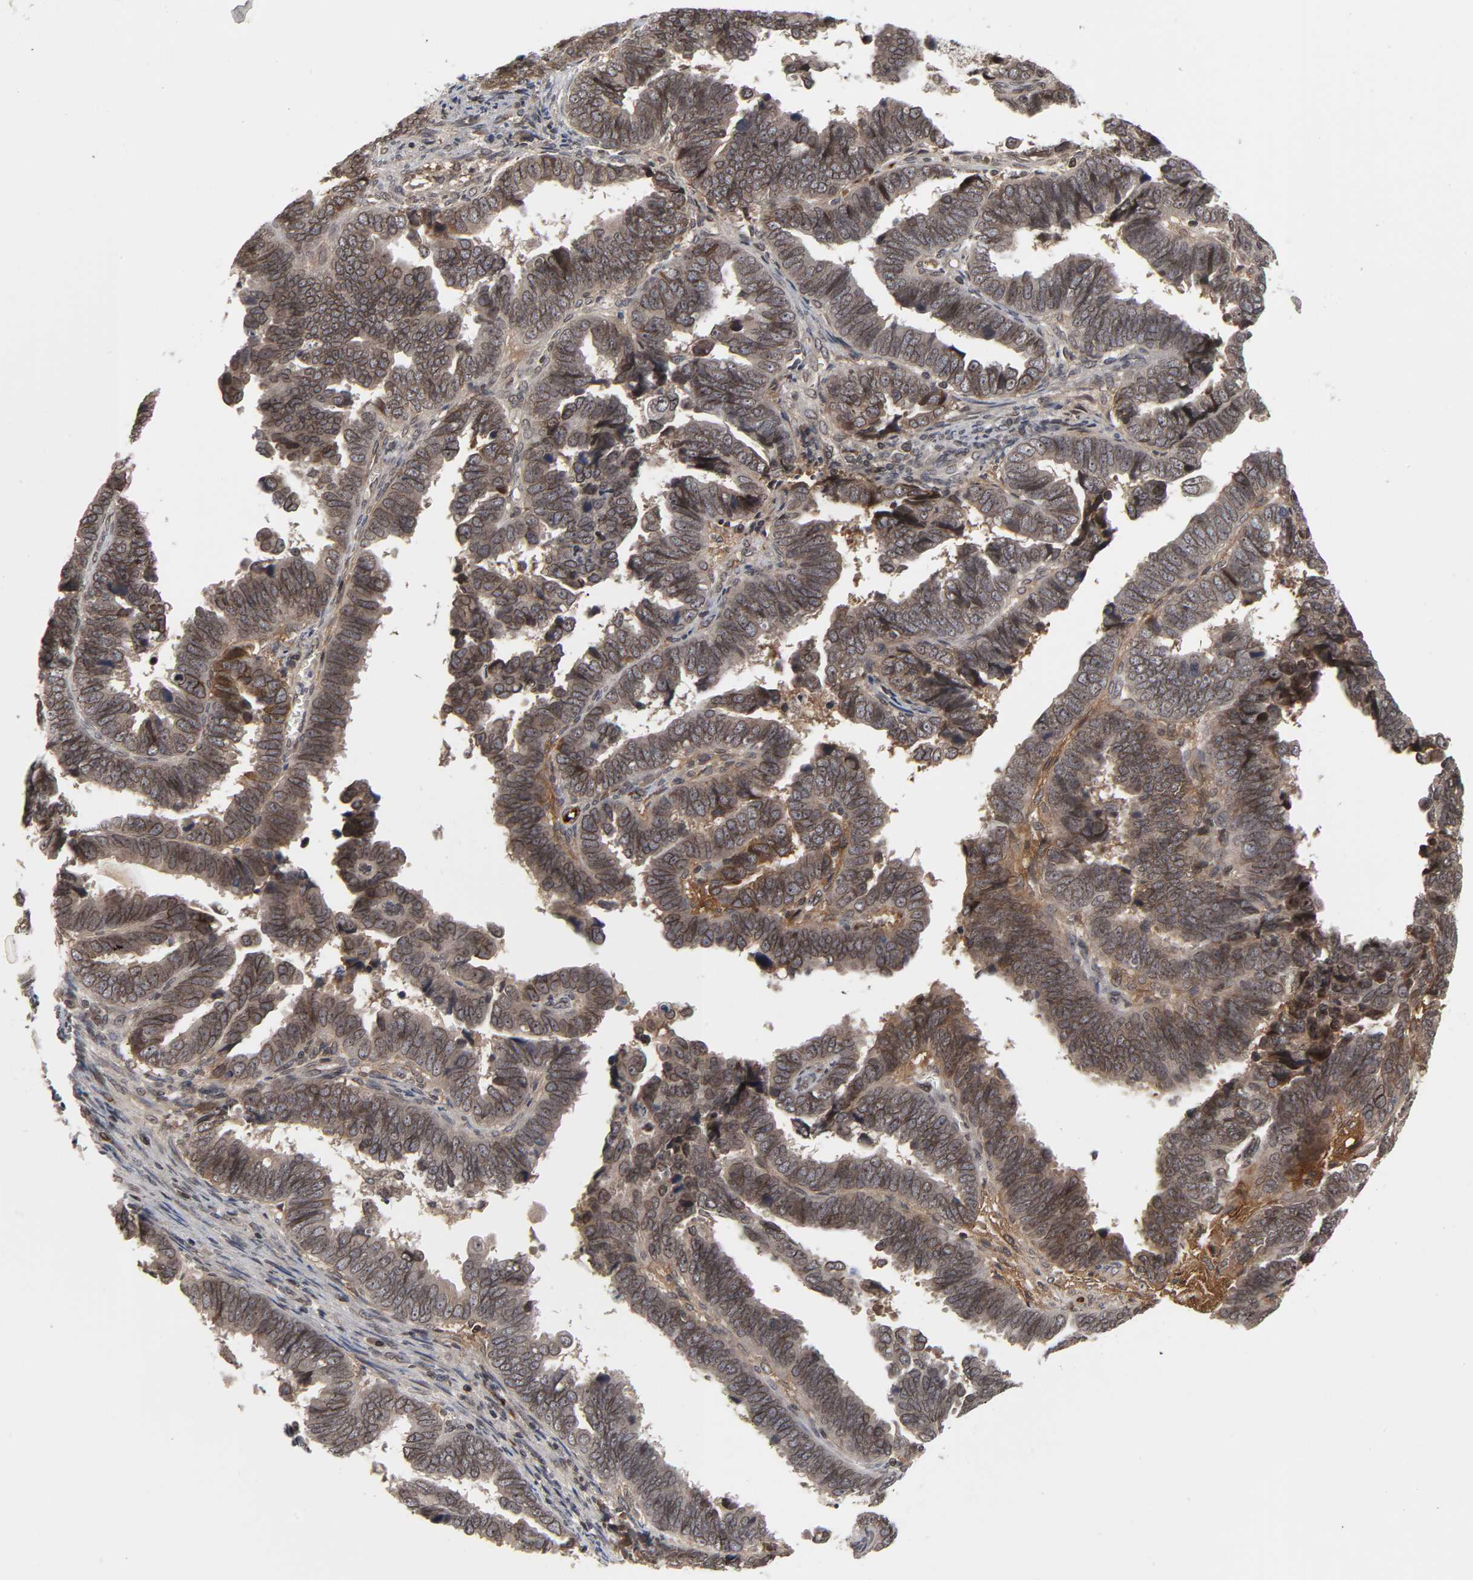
{"staining": {"intensity": "strong", "quantity": ">75%", "location": "cytoplasmic/membranous,nuclear"}, "tissue": "endometrial cancer", "cell_type": "Tumor cells", "image_type": "cancer", "snomed": [{"axis": "morphology", "description": "Adenocarcinoma, NOS"}, {"axis": "topography", "description": "Endometrium"}], "caption": "Approximately >75% of tumor cells in human endometrial adenocarcinoma show strong cytoplasmic/membranous and nuclear protein positivity as visualized by brown immunohistochemical staining.", "gene": "CPN2", "patient": {"sex": "female", "age": 75}}